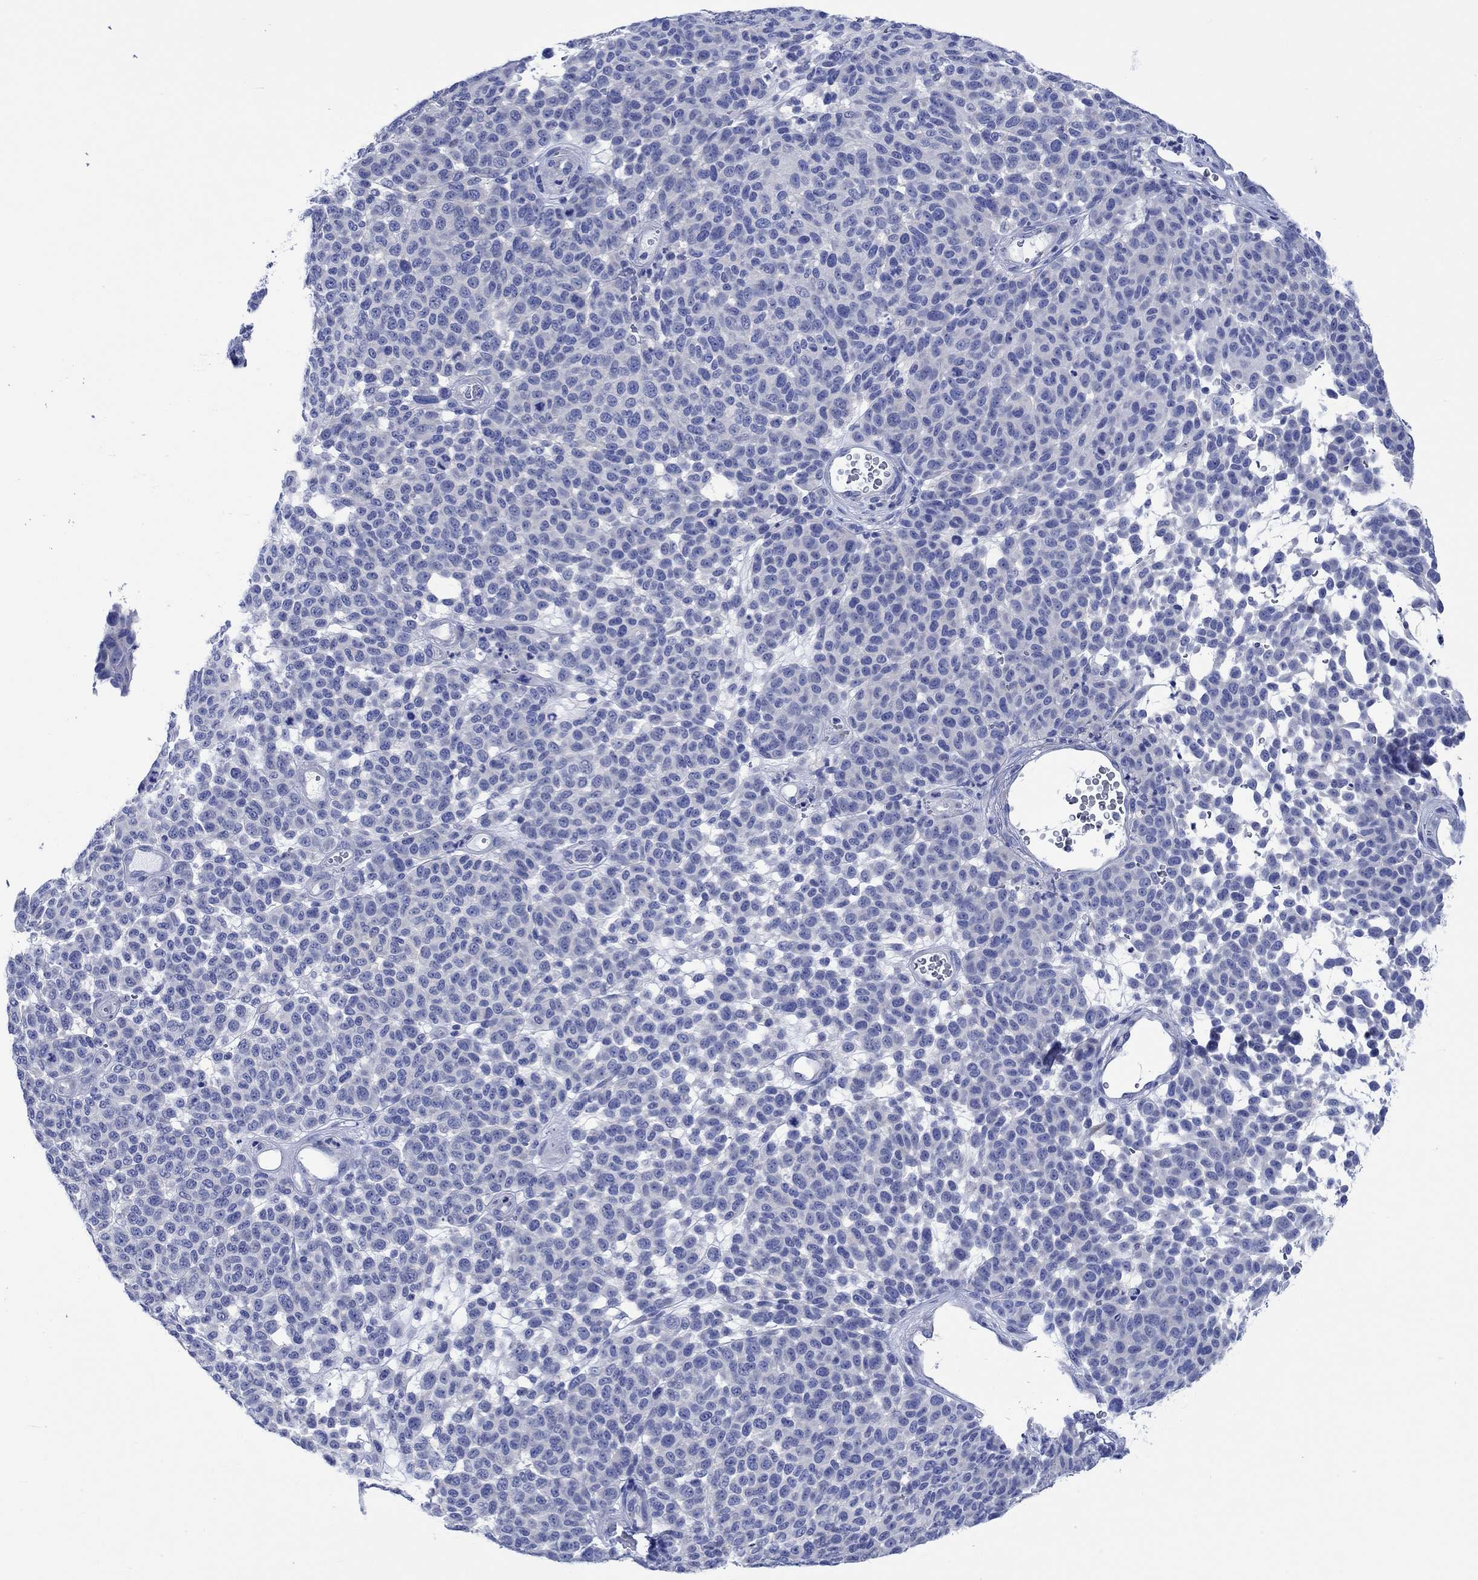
{"staining": {"intensity": "negative", "quantity": "none", "location": "none"}, "tissue": "melanoma", "cell_type": "Tumor cells", "image_type": "cancer", "snomed": [{"axis": "morphology", "description": "Malignant melanoma, NOS"}, {"axis": "topography", "description": "Skin"}], "caption": "Immunohistochemistry (IHC) photomicrograph of melanoma stained for a protein (brown), which reveals no staining in tumor cells.", "gene": "PTPRN2", "patient": {"sex": "male", "age": 59}}